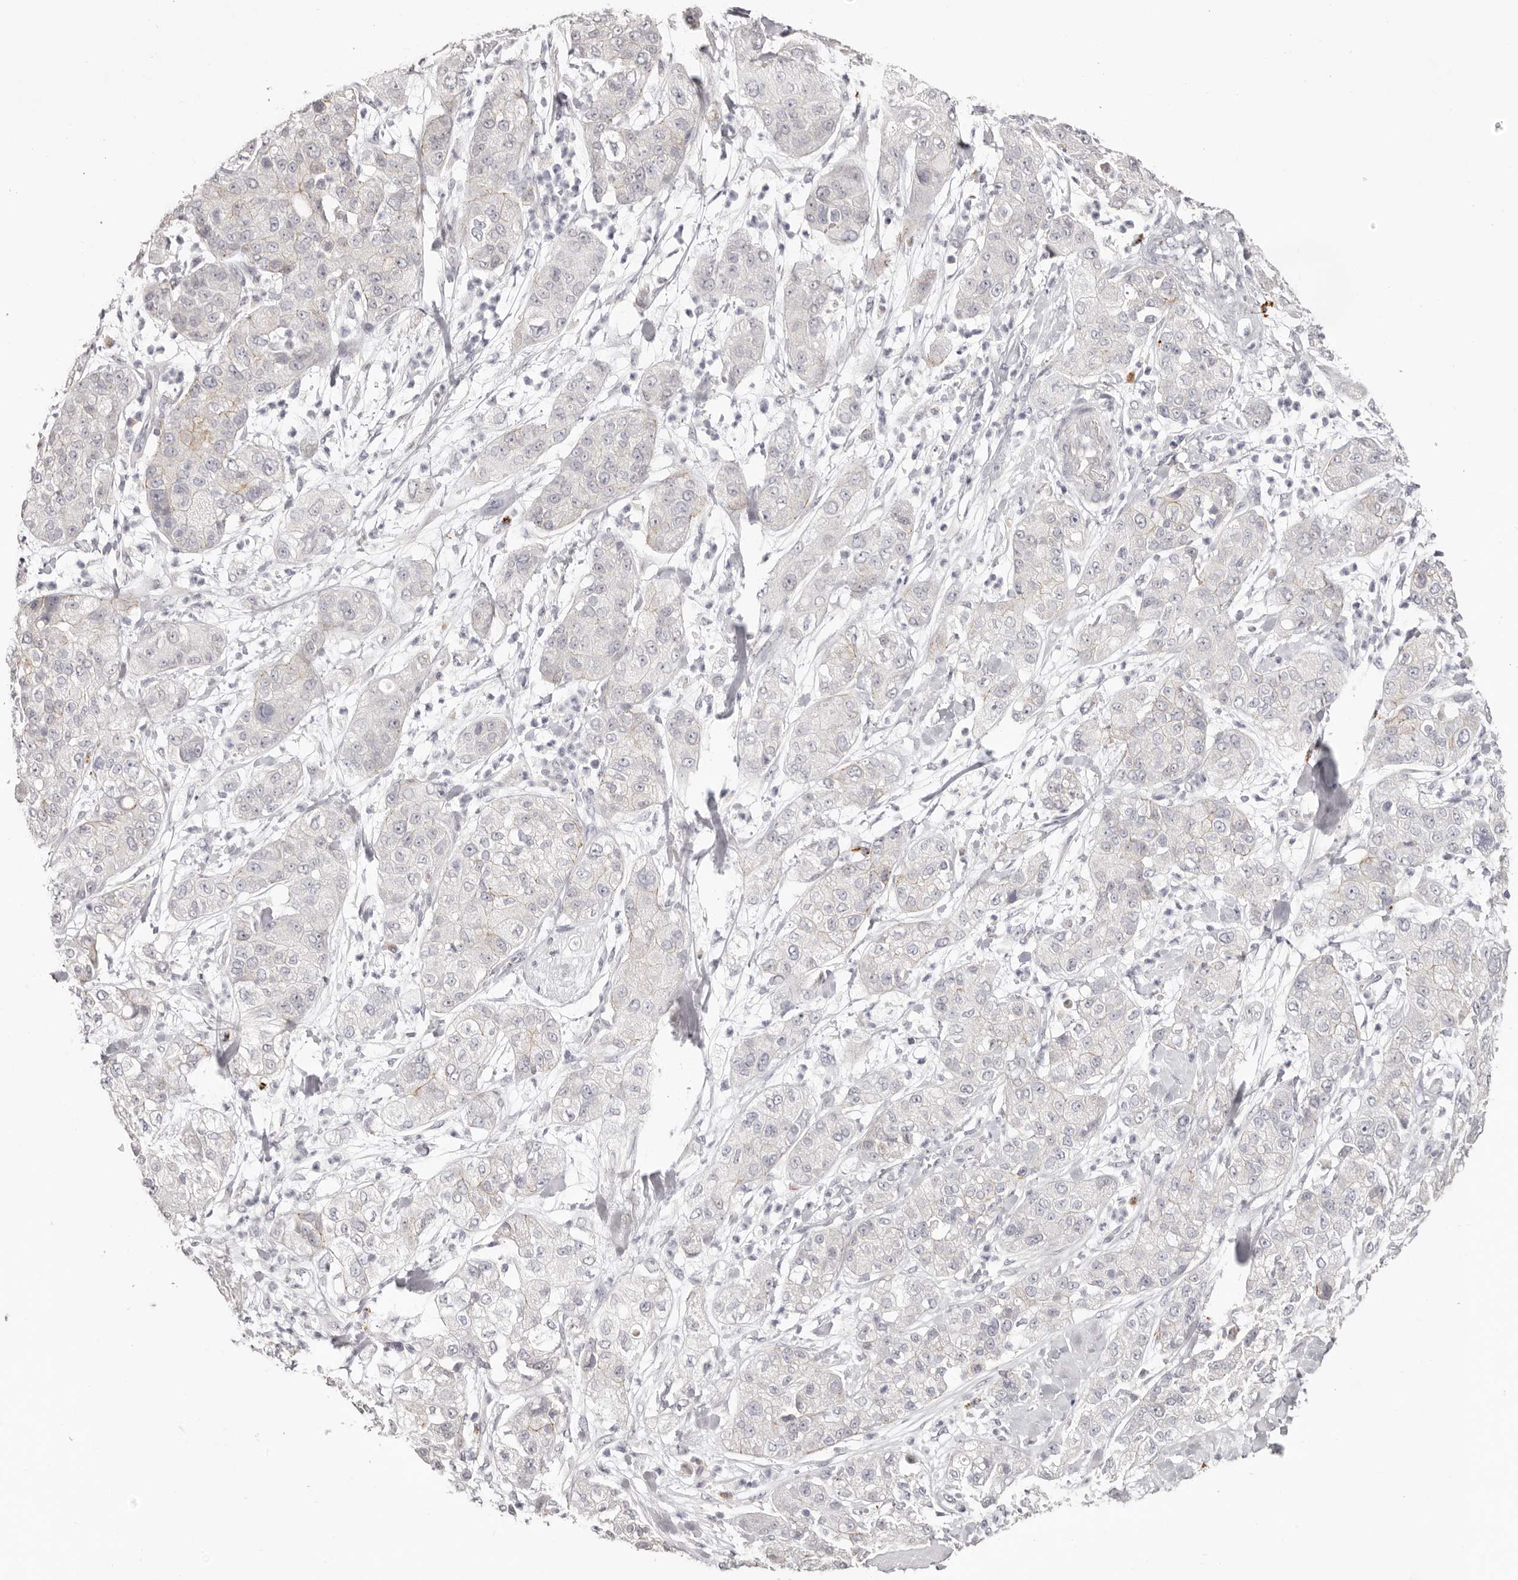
{"staining": {"intensity": "negative", "quantity": "none", "location": "none"}, "tissue": "pancreatic cancer", "cell_type": "Tumor cells", "image_type": "cancer", "snomed": [{"axis": "morphology", "description": "Adenocarcinoma, NOS"}, {"axis": "topography", "description": "Pancreas"}], "caption": "This is a photomicrograph of immunohistochemistry (IHC) staining of adenocarcinoma (pancreatic), which shows no positivity in tumor cells. (Immunohistochemistry (ihc), brightfield microscopy, high magnification).", "gene": "PCDHB6", "patient": {"sex": "female", "age": 78}}